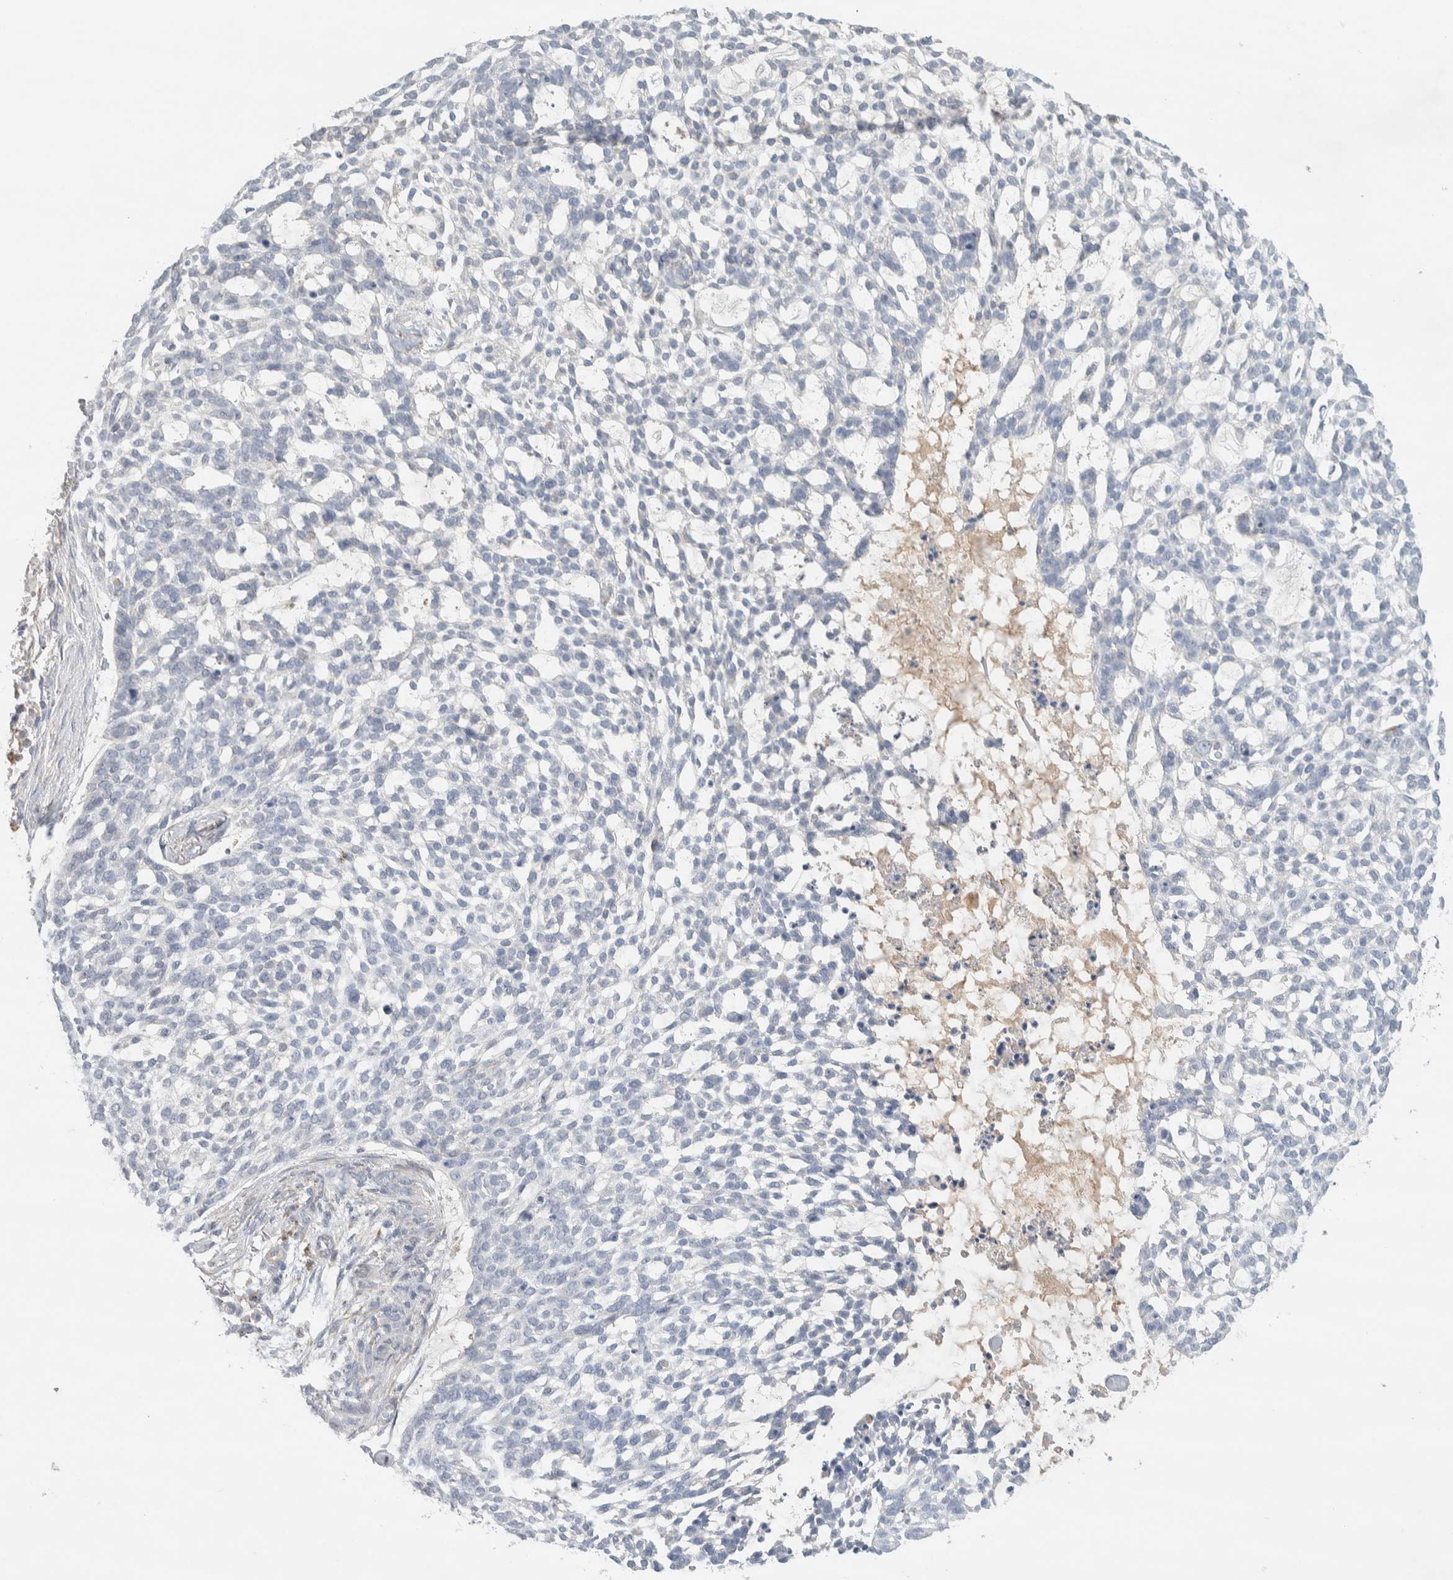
{"staining": {"intensity": "negative", "quantity": "none", "location": "none"}, "tissue": "skin cancer", "cell_type": "Tumor cells", "image_type": "cancer", "snomed": [{"axis": "morphology", "description": "Basal cell carcinoma"}, {"axis": "topography", "description": "Skin"}], "caption": "Tumor cells show no significant protein staining in skin cancer.", "gene": "DEPTOR", "patient": {"sex": "female", "age": 64}}